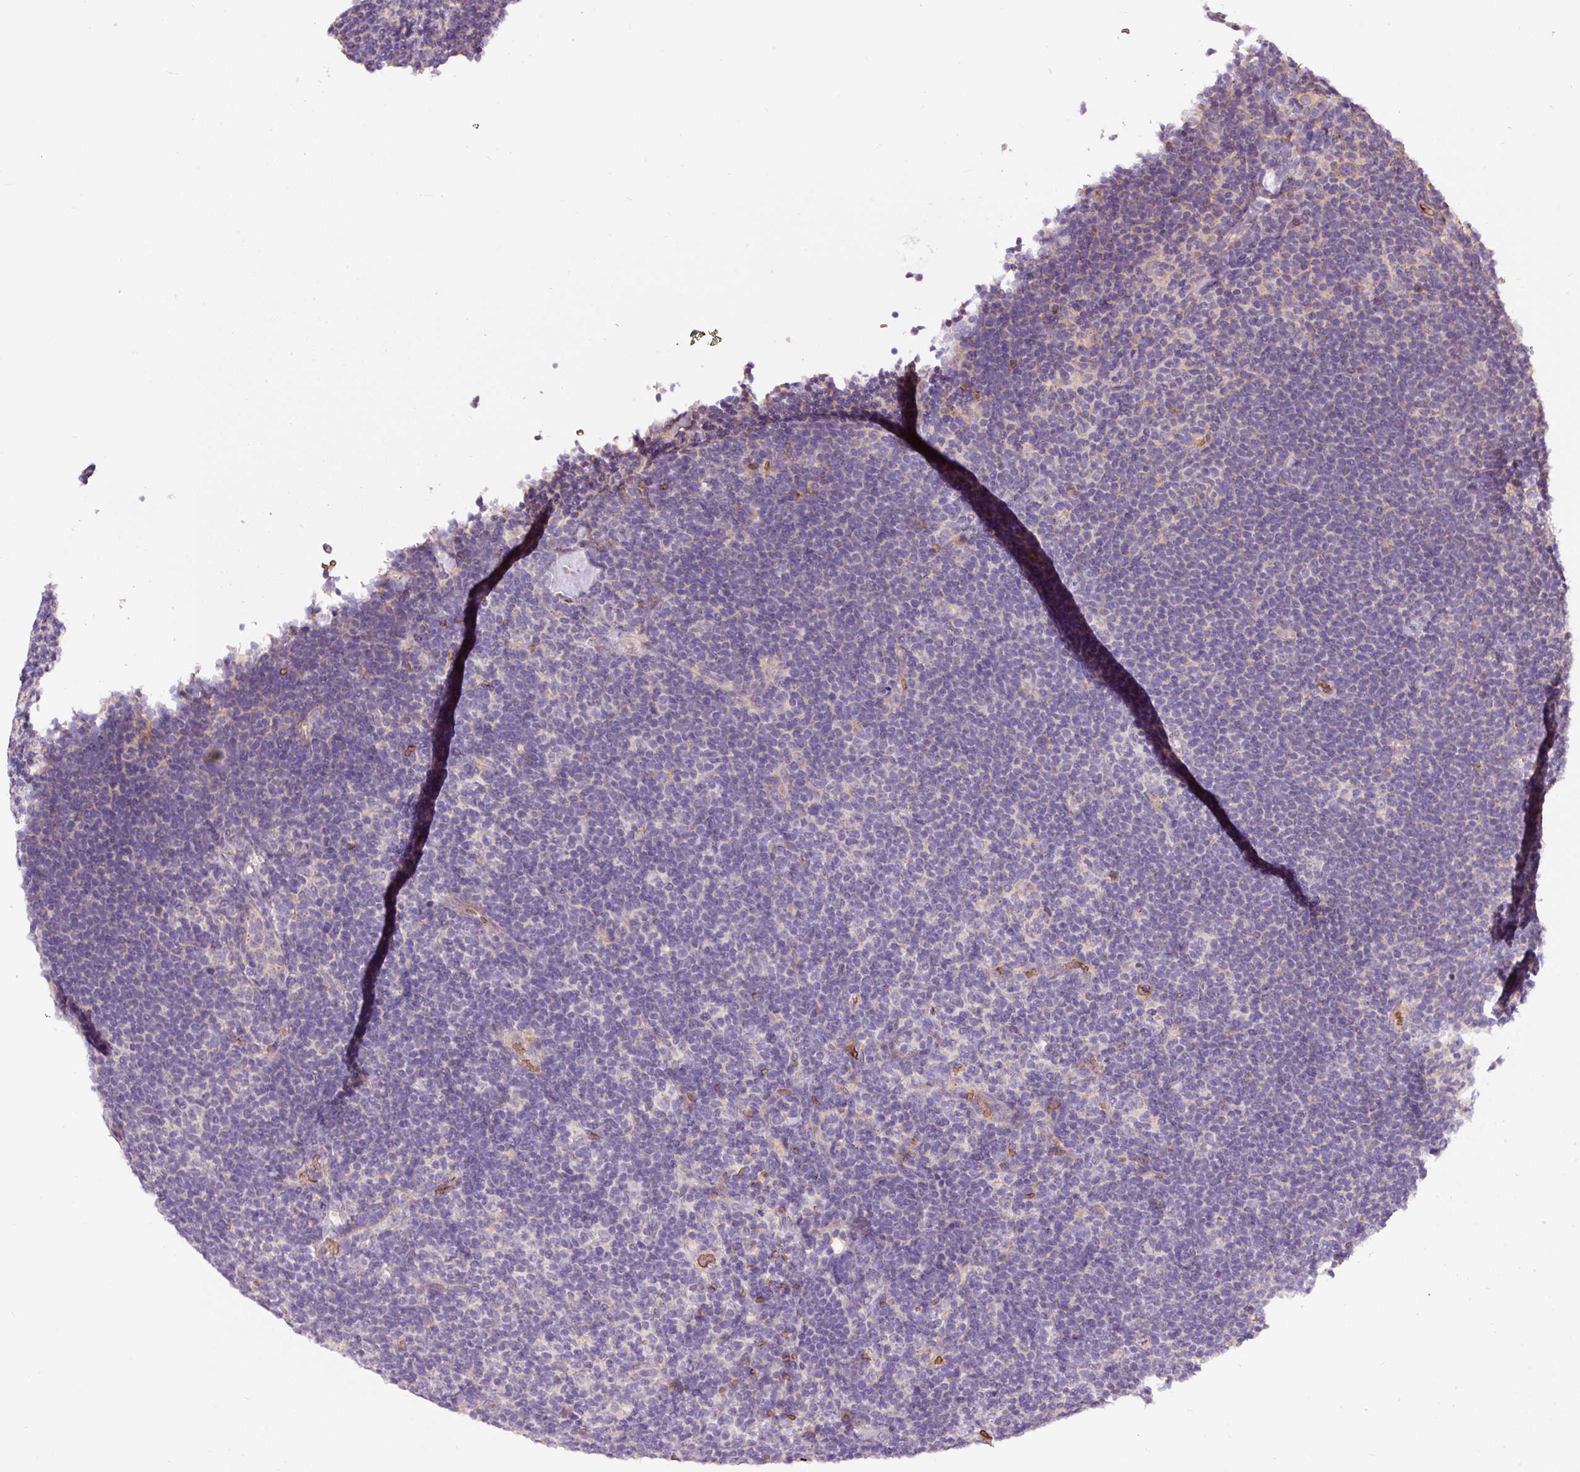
{"staining": {"intensity": "negative", "quantity": "none", "location": "none"}, "tissue": "lymphoma", "cell_type": "Tumor cells", "image_type": "cancer", "snomed": [{"axis": "morphology", "description": "Hodgkin's disease, NOS"}, {"axis": "topography", "description": "Lymph node"}], "caption": "High magnification brightfield microscopy of lymphoma stained with DAB (brown) and counterstained with hematoxylin (blue): tumor cells show no significant positivity.", "gene": "PRRC2A", "patient": {"sex": "female", "age": 57}}